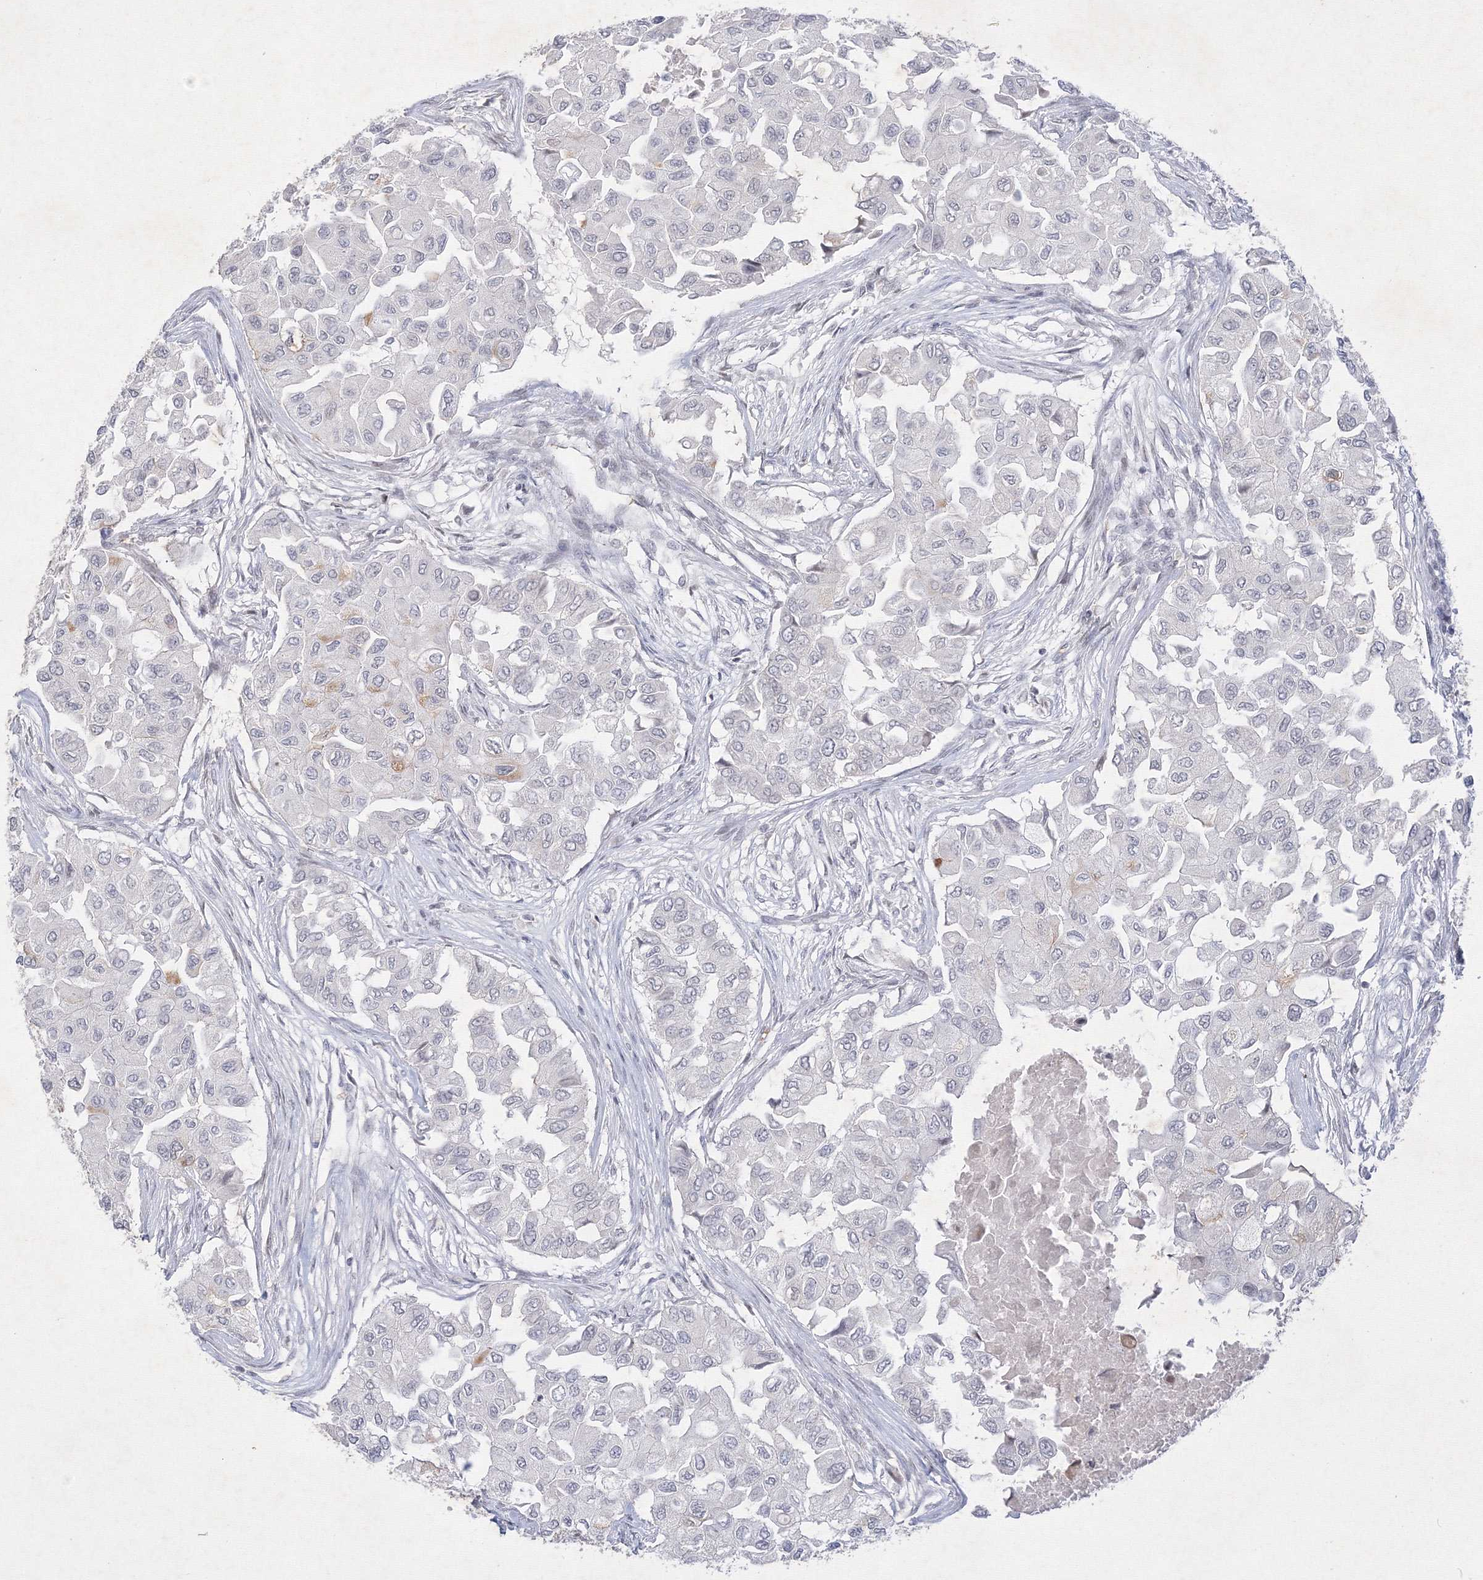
{"staining": {"intensity": "negative", "quantity": "none", "location": "none"}, "tissue": "breast cancer", "cell_type": "Tumor cells", "image_type": "cancer", "snomed": [{"axis": "morphology", "description": "Normal tissue, NOS"}, {"axis": "morphology", "description": "Duct carcinoma"}, {"axis": "topography", "description": "Breast"}], "caption": "Breast invasive ductal carcinoma stained for a protein using immunohistochemistry (IHC) exhibits no staining tumor cells.", "gene": "NXPE3", "patient": {"sex": "female", "age": 49}}